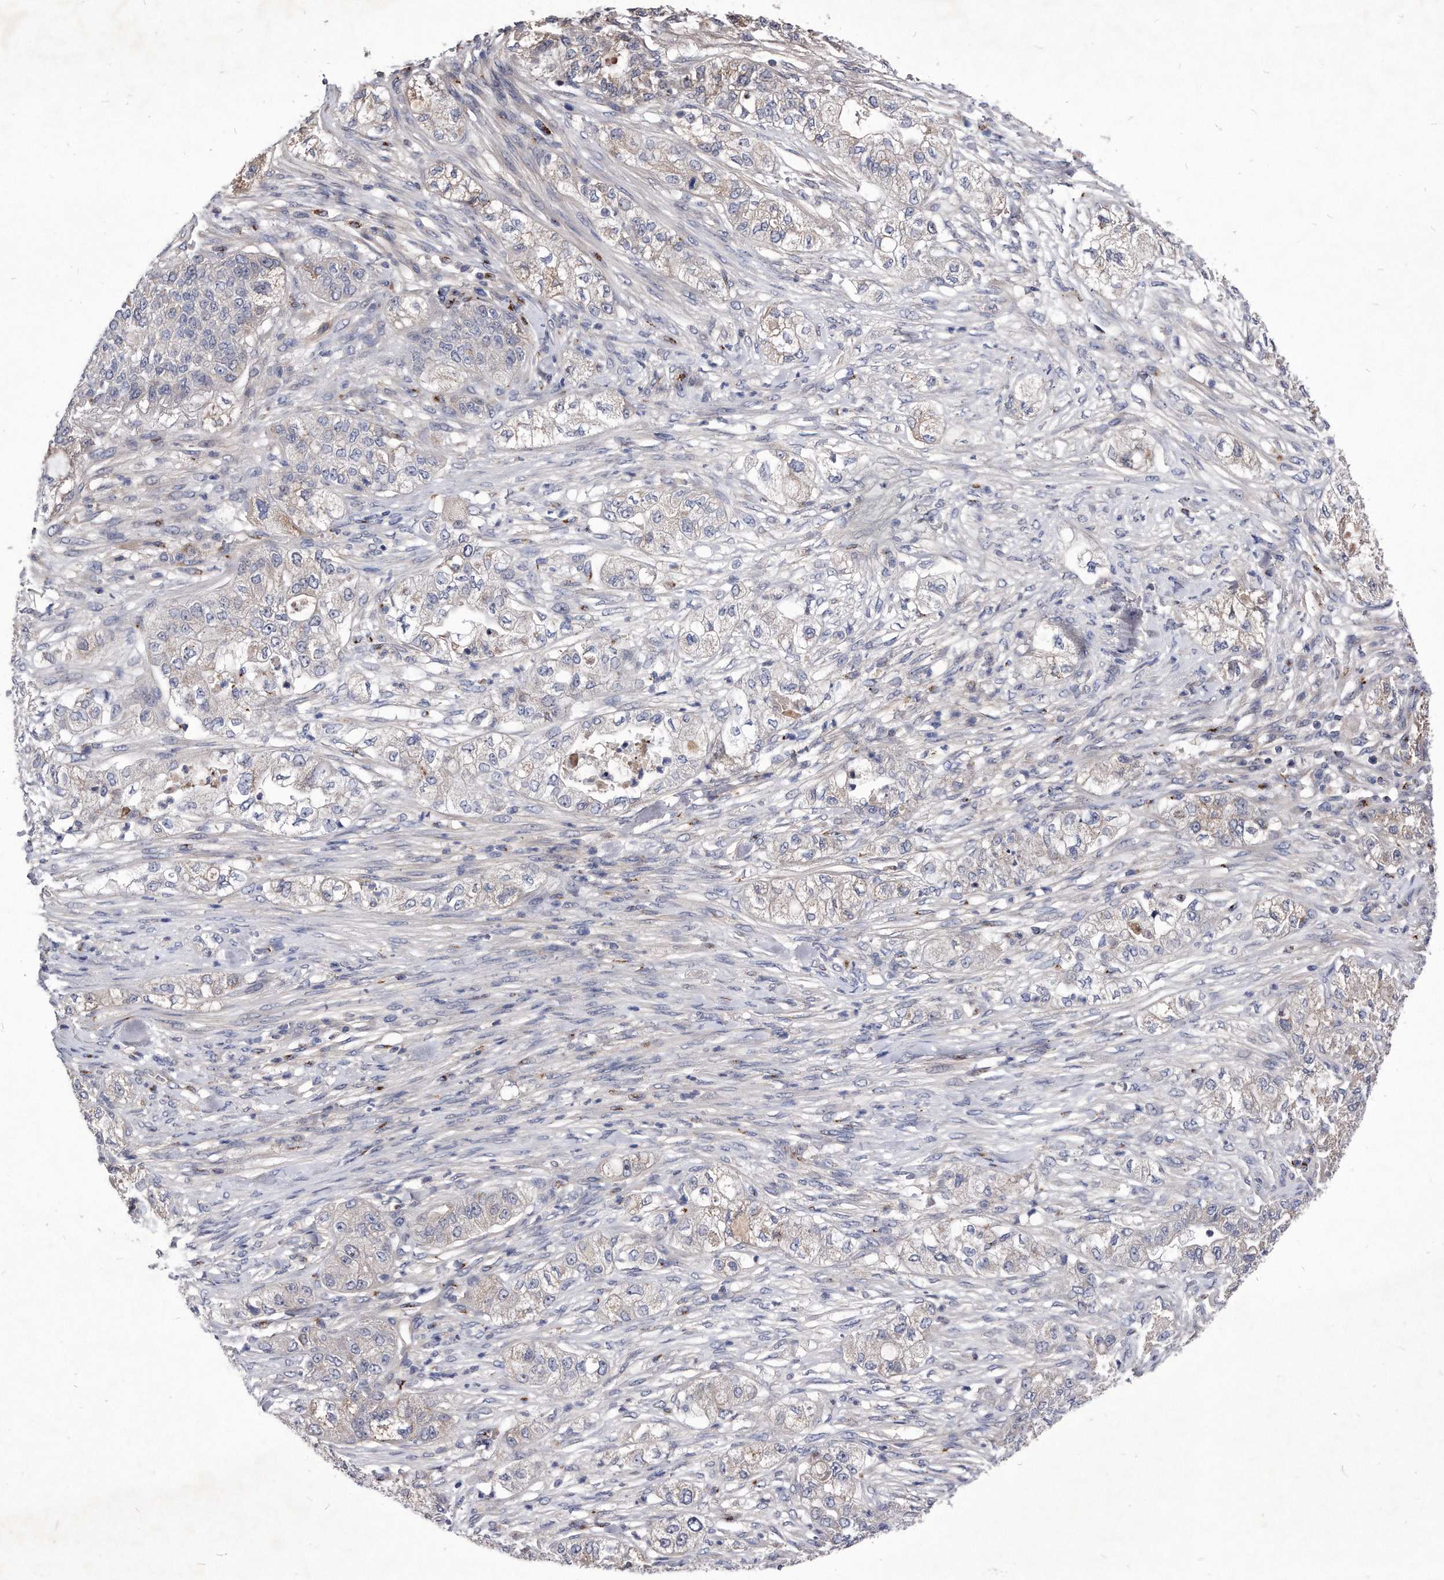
{"staining": {"intensity": "weak", "quantity": "<25%", "location": "cytoplasmic/membranous"}, "tissue": "pancreatic cancer", "cell_type": "Tumor cells", "image_type": "cancer", "snomed": [{"axis": "morphology", "description": "Adenocarcinoma, NOS"}, {"axis": "topography", "description": "Pancreas"}], "caption": "The image exhibits no significant staining in tumor cells of pancreatic adenocarcinoma.", "gene": "MGAT4A", "patient": {"sex": "female", "age": 78}}